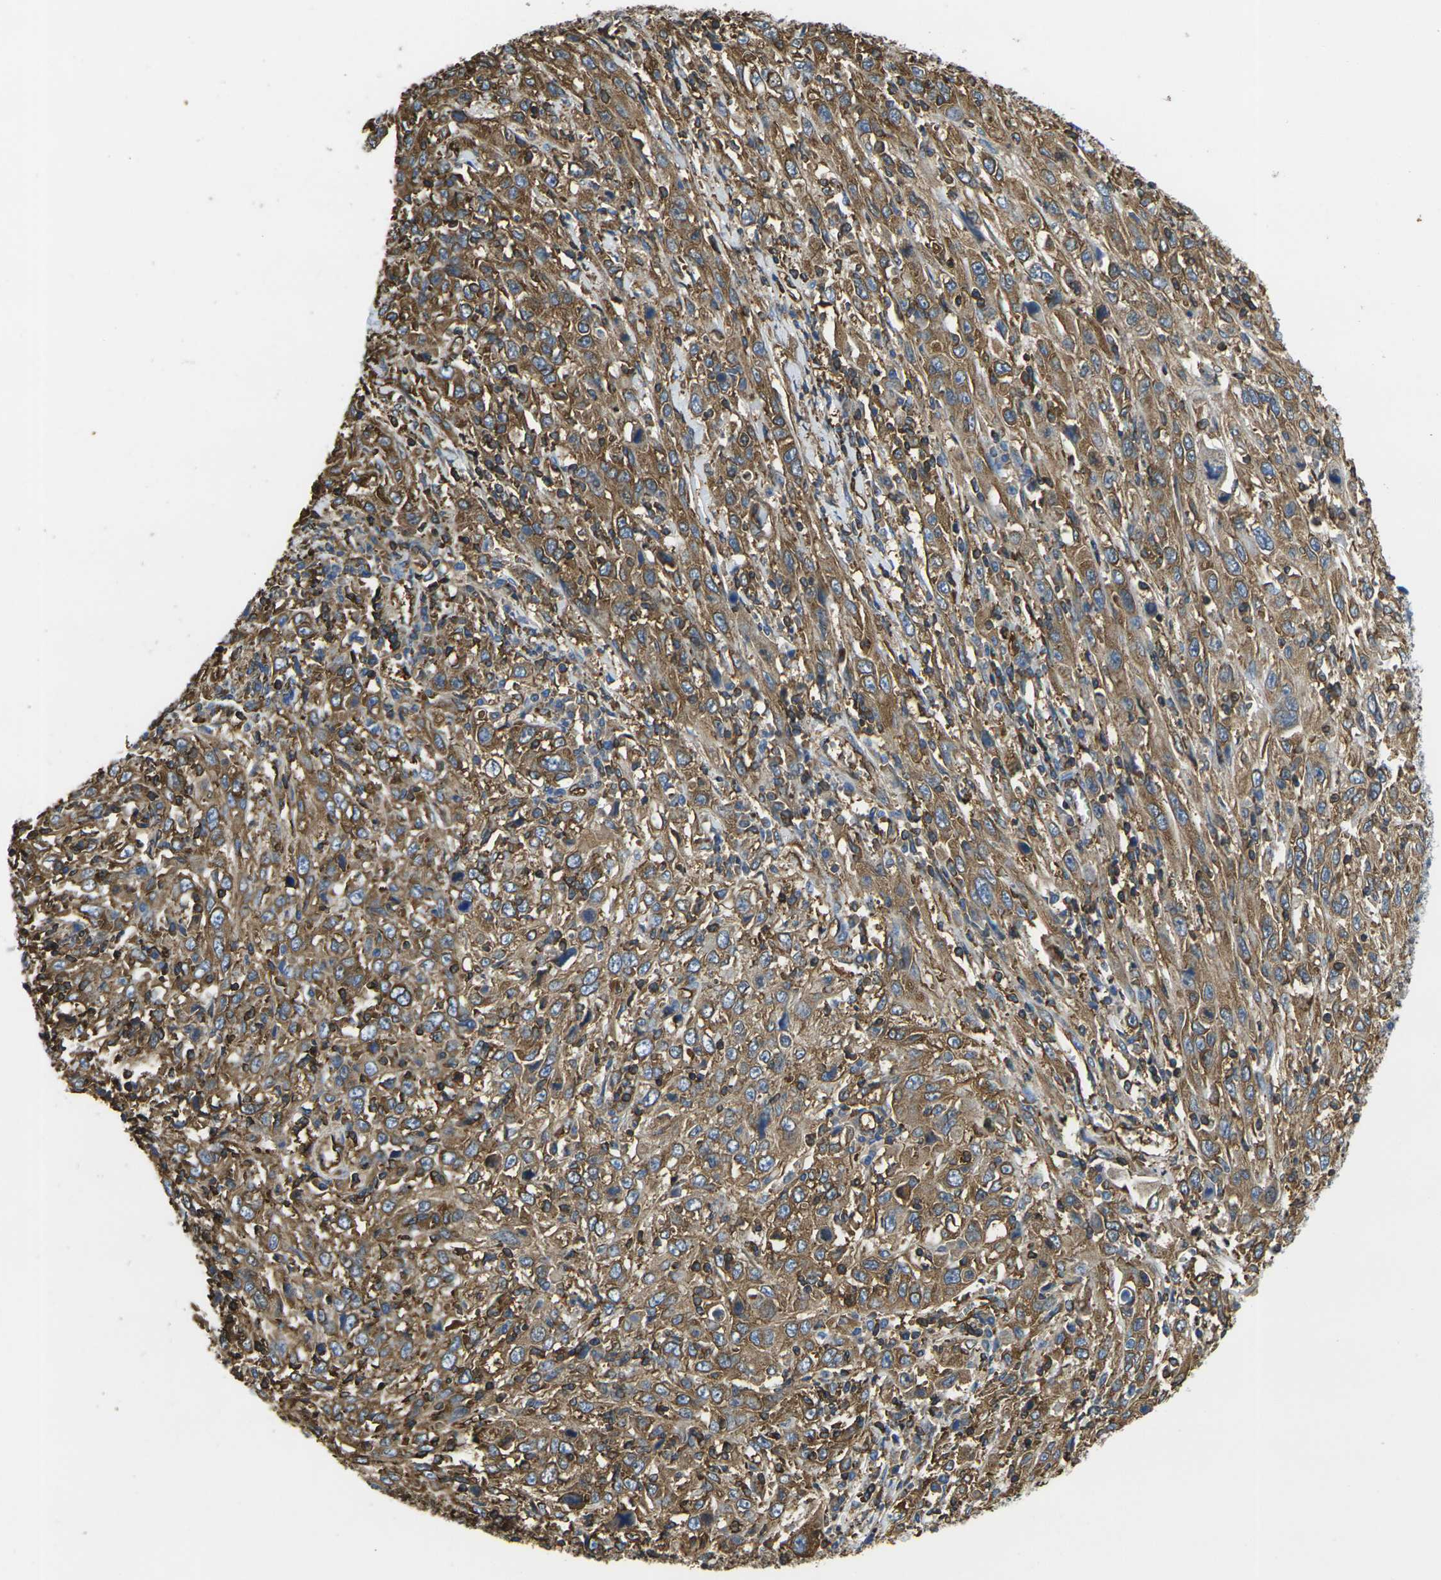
{"staining": {"intensity": "moderate", "quantity": ">75%", "location": "cytoplasmic/membranous"}, "tissue": "cervical cancer", "cell_type": "Tumor cells", "image_type": "cancer", "snomed": [{"axis": "morphology", "description": "Squamous cell carcinoma, NOS"}, {"axis": "topography", "description": "Cervix"}], "caption": "Protein expression analysis of human cervical cancer (squamous cell carcinoma) reveals moderate cytoplasmic/membranous staining in about >75% of tumor cells. Using DAB (brown) and hematoxylin (blue) stains, captured at high magnification using brightfield microscopy.", "gene": "FAM110D", "patient": {"sex": "female", "age": 46}}